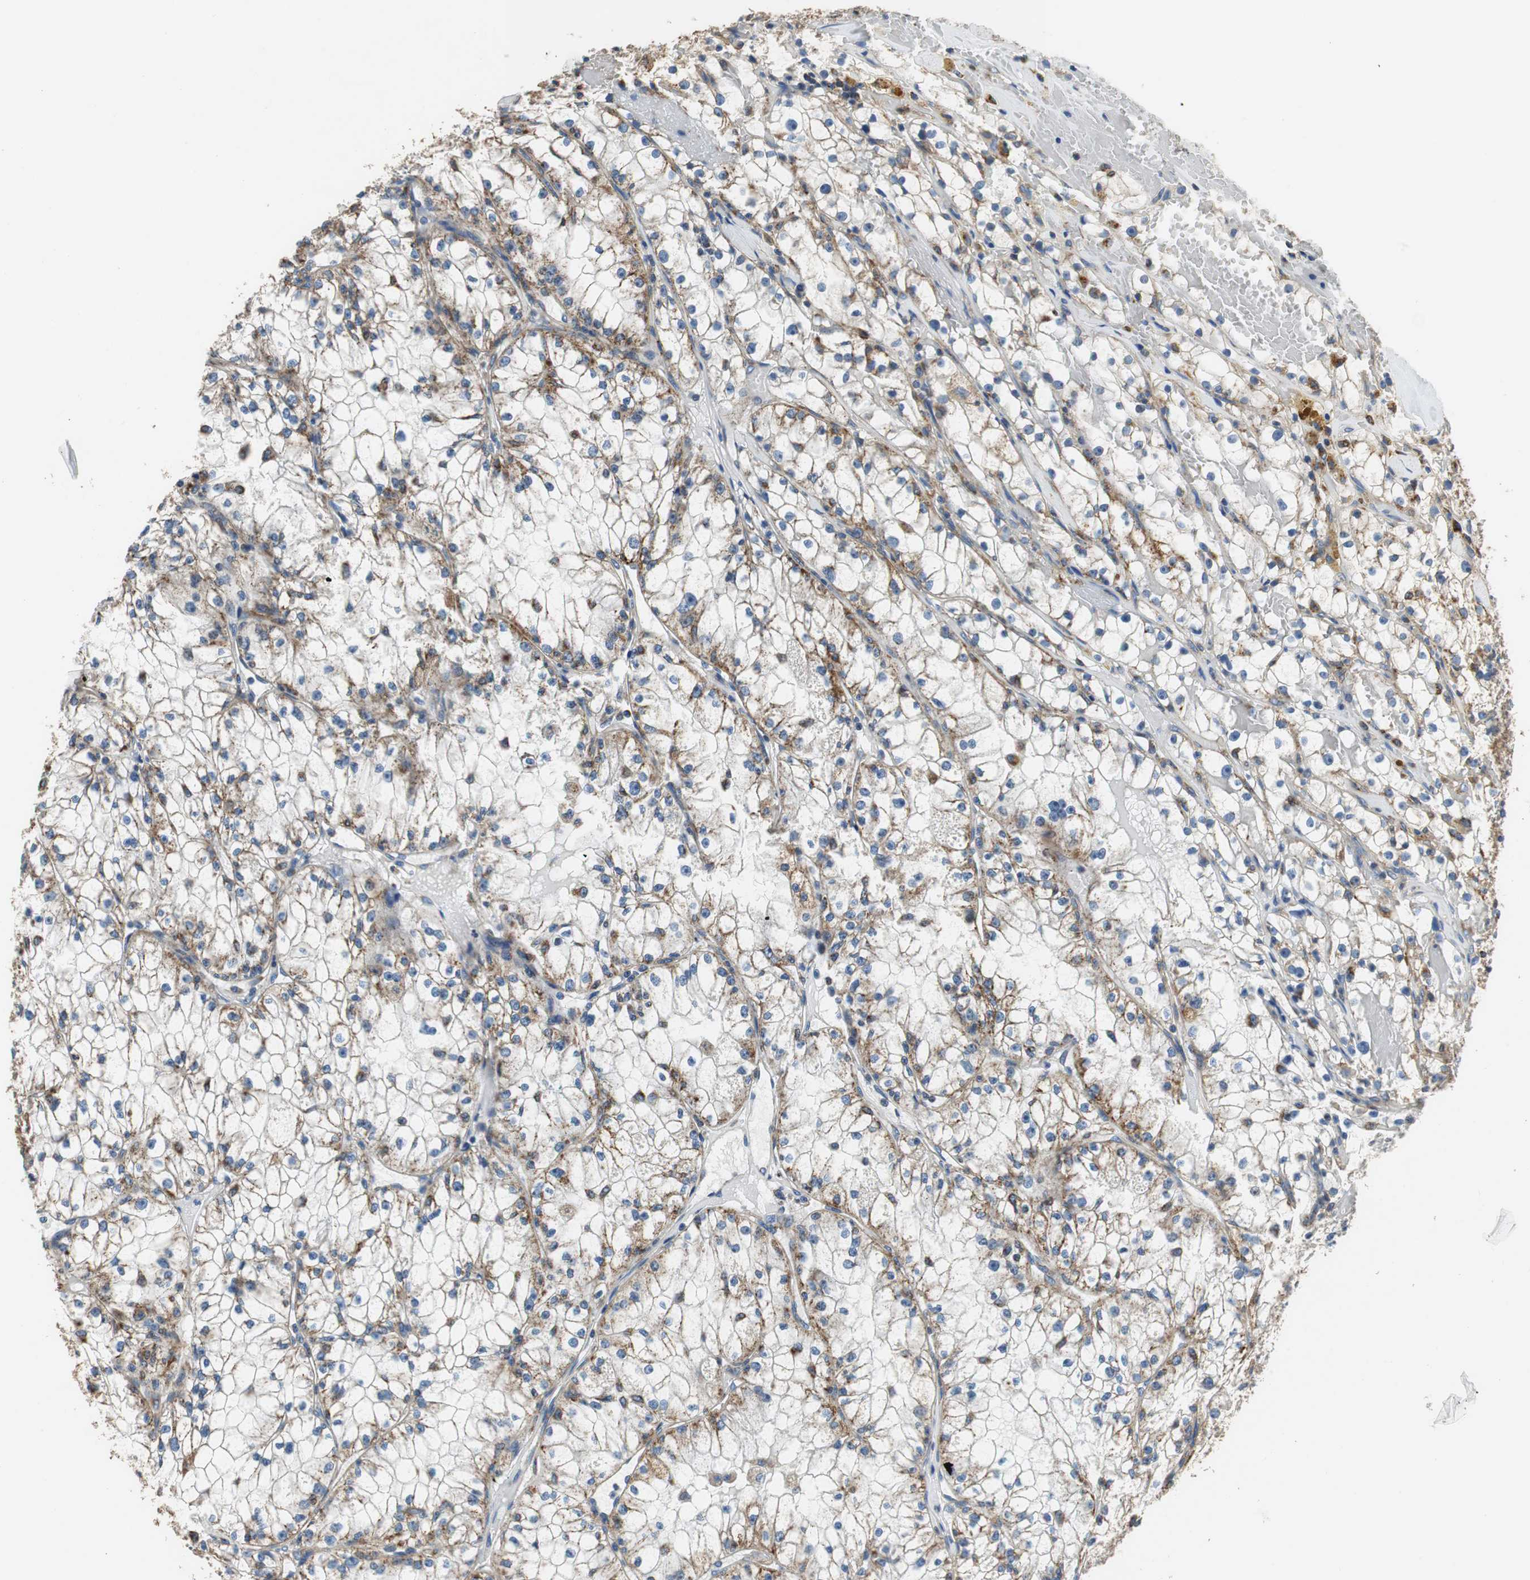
{"staining": {"intensity": "moderate", "quantity": "25%-75%", "location": "cytoplasmic/membranous"}, "tissue": "renal cancer", "cell_type": "Tumor cells", "image_type": "cancer", "snomed": [{"axis": "morphology", "description": "Adenocarcinoma, NOS"}, {"axis": "topography", "description": "Kidney"}], "caption": "Human renal cancer (adenocarcinoma) stained with a protein marker shows moderate staining in tumor cells.", "gene": "GSTK1", "patient": {"sex": "male", "age": 56}}